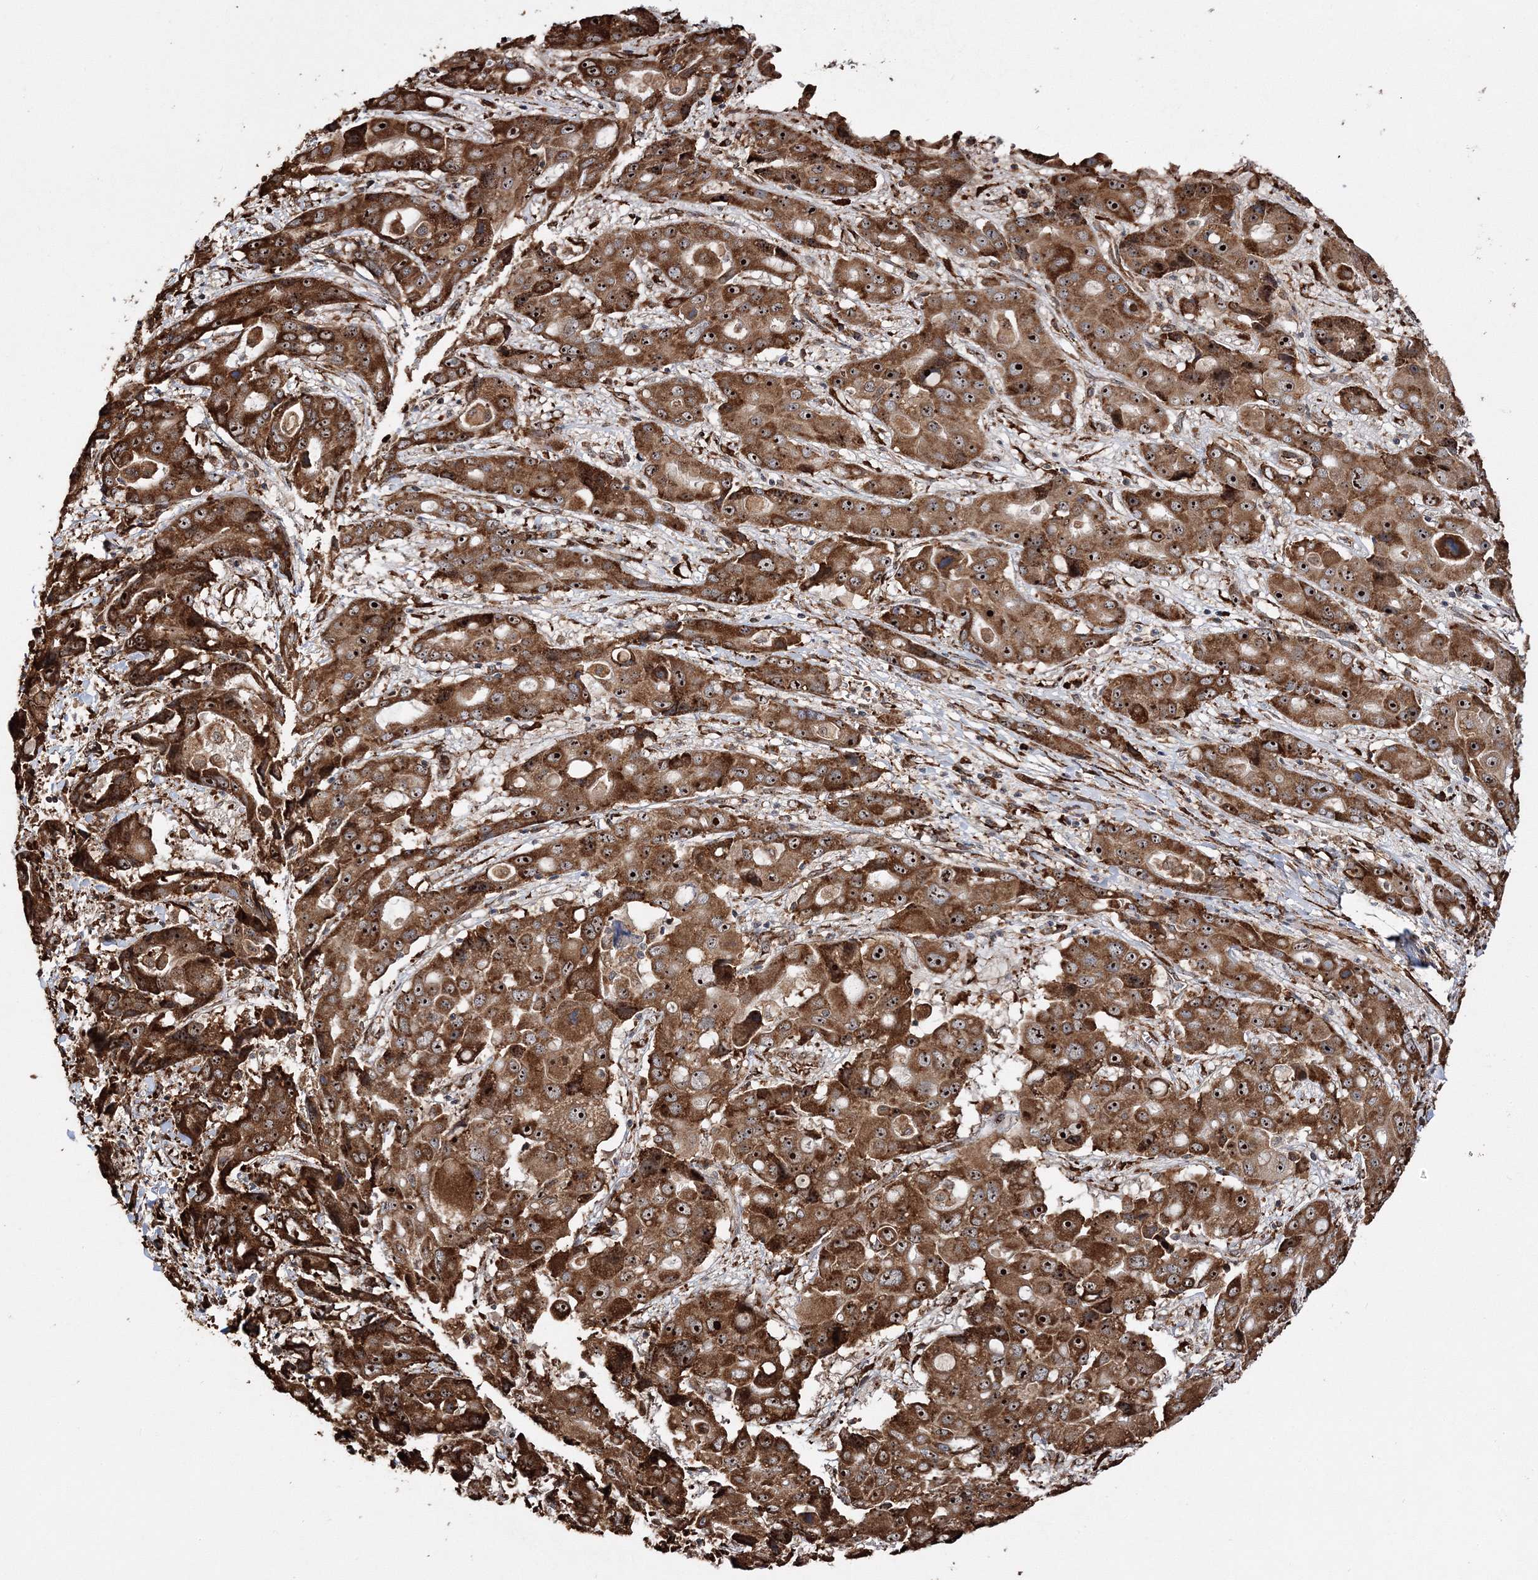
{"staining": {"intensity": "strong", "quantity": ">75%", "location": "cytoplasmic/membranous,nuclear"}, "tissue": "liver cancer", "cell_type": "Tumor cells", "image_type": "cancer", "snomed": [{"axis": "morphology", "description": "Cholangiocarcinoma"}, {"axis": "topography", "description": "Liver"}], "caption": "A photomicrograph of cholangiocarcinoma (liver) stained for a protein reveals strong cytoplasmic/membranous and nuclear brown staining in tumor cells.", "gene": "SCRN3", "patient": {"sex": "male", "age": 67}}